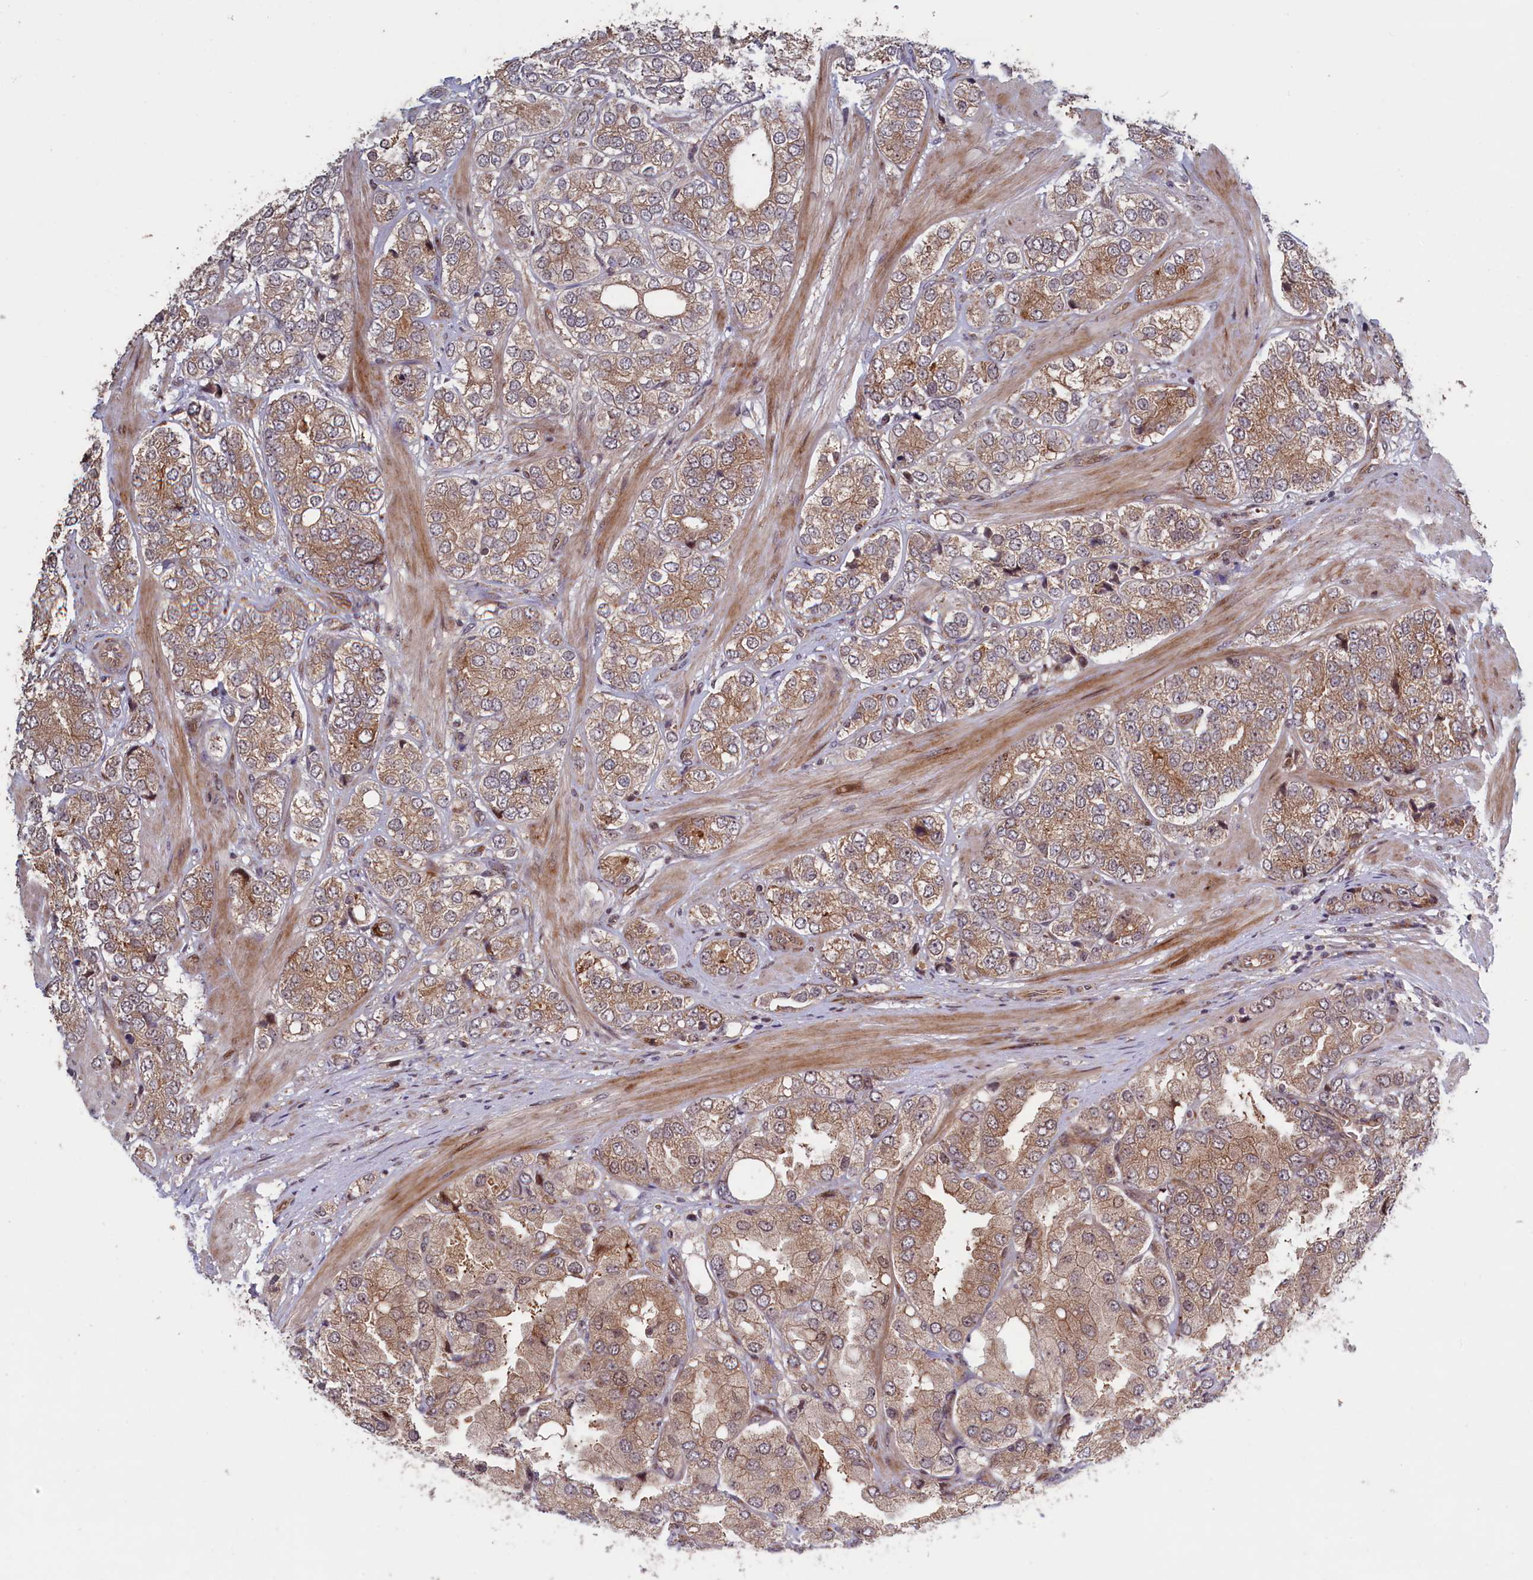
{"staining": {"intensity": "moderate", "quantity": ">75%", "location": "cytoplasmic/membranous"}, "tissue": "prostate cancer", "cell_type": "Tumor cells", "image_type": "cancer", "snomed": [{"axis": "morphology", "description": "Adenocarcinoma, High grade"}, {"axis": "topography", "description": "Prostate"}], "caption": "Immunohistochemistry (IHC) staining of prostate cancer (adenocarcinoma (high-grade)), which exhibits medium levels of moderate cytoplasmic/membranous expression in approximately >75% of tumor cells indicating moderate cytoplasmic/membranous protein expression. The staining was performed using DAB (3,3'-diaminobenzidine) (brown) for protein detection and nuclei were counterstained in hematoxylin (blue).", "gene": "LSG1", "patient": {"sex": "male", "age": 50}}